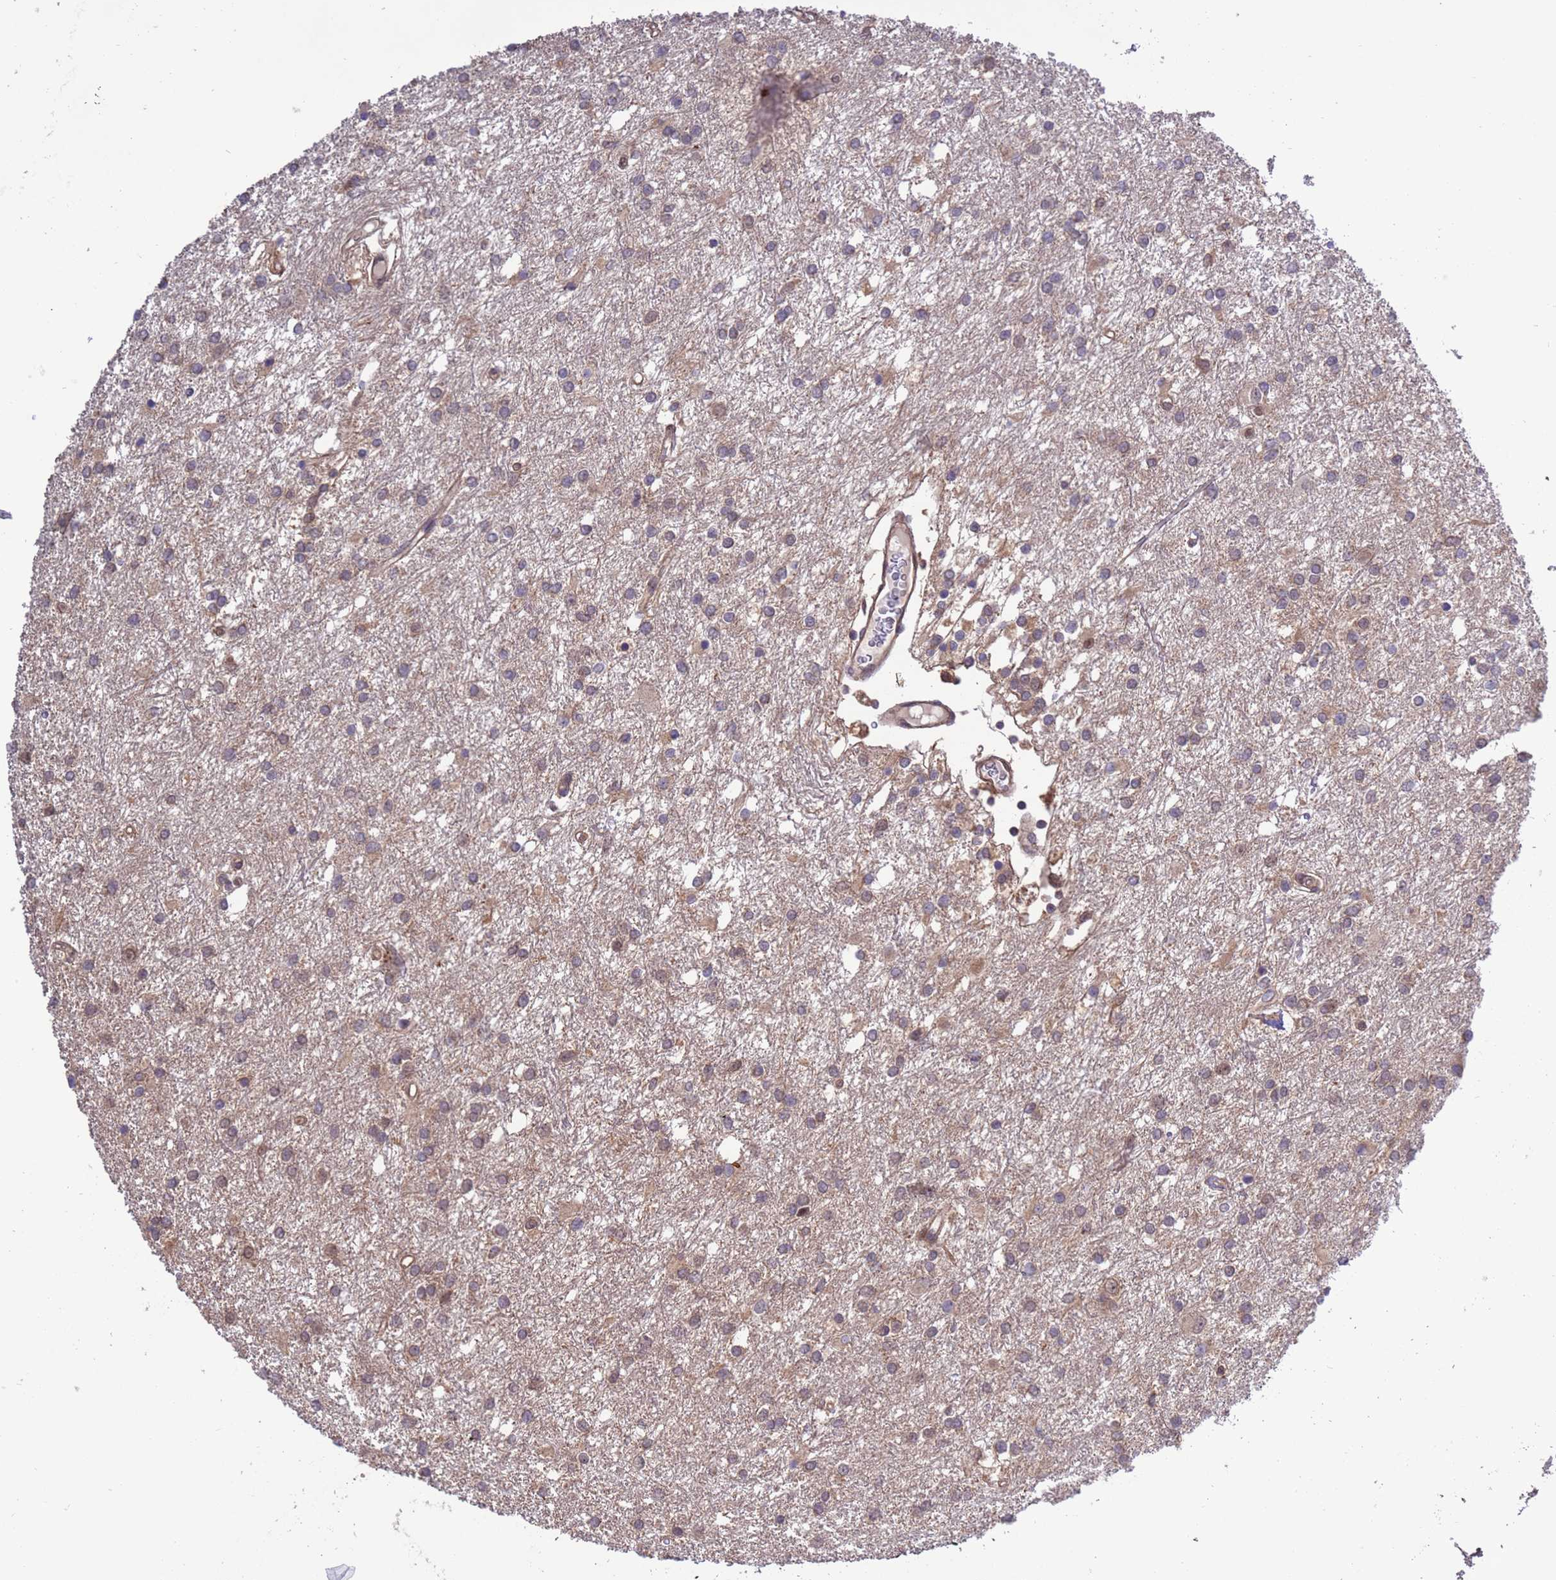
{"staining": {"intensity": "weak", "quantity": ">75%", "location": "cytoplasmic/membranous"}, "tissue": "glioma", "cell_type": "Tumor cells", "image_type": "cancer", "snomed": [{"axis": "morphology", "description": "Glioma, malignant, High grade"}, {"axis": "topography", "description": "Brain"}], "caption": "The immunohistochemical stain labels weak cytoplasmic/membranous expression in tumor cells of glioma tissue. (IHC, brightfield microscopy, high magnification).", "gene": "ZFP69B", "patient": {"sex": "female", "age": 50}}